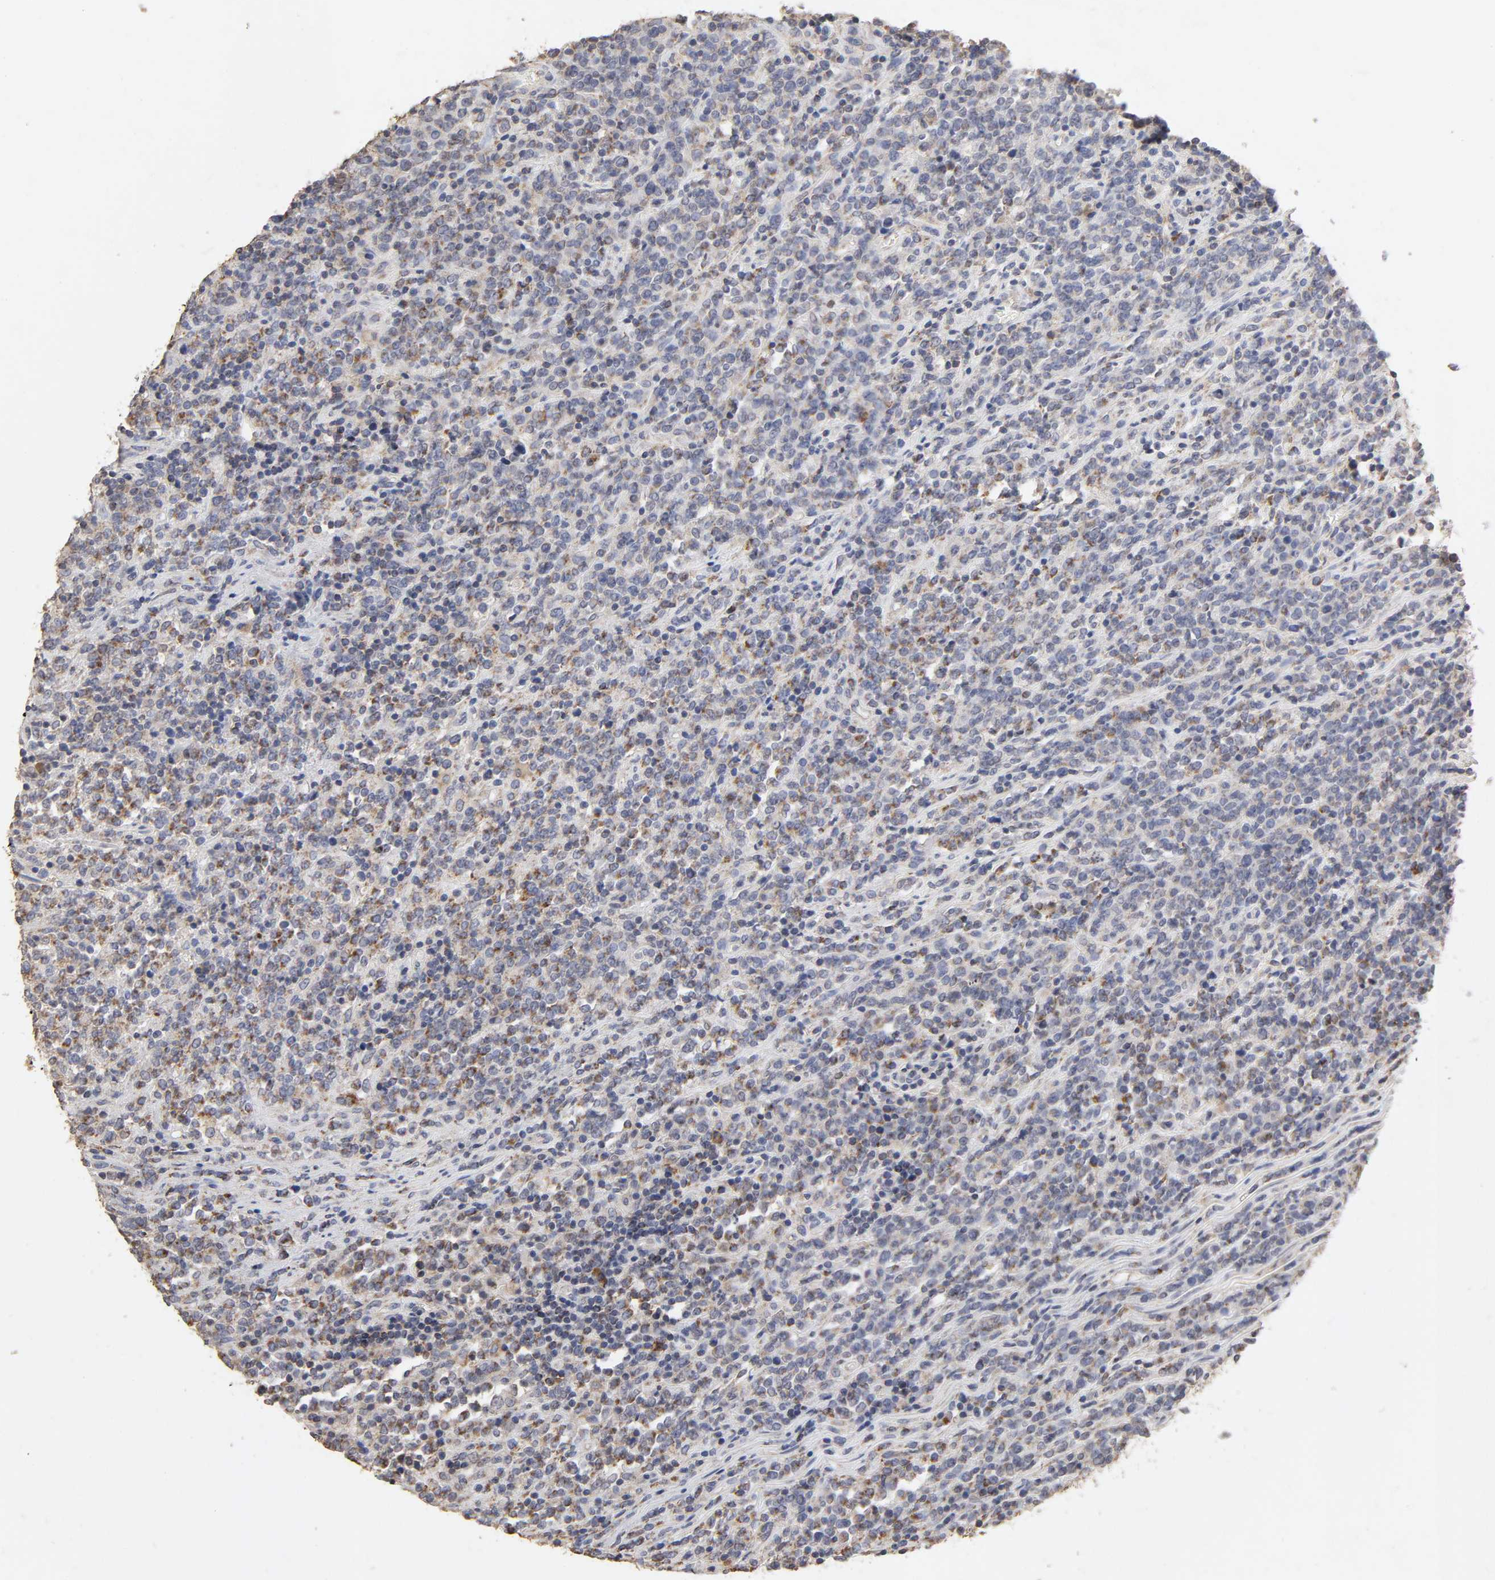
{"staining": {"intensity": "moderate", "quantity": ">75%", "location": "cytoplasmic/membranous"}, "tissue": "lymphoma", "cell_type": "Tumor cells", "image_type": "cancer", "snomed": [{"axis": "morphology", "description": "Malignant lymphoma, non-Hodgkin's type, High grade"}, {"axis": "topography", "description": "Soft tissue"}], "caption": "Malignant lymphoma, non-Hodgkin's type (high-grade) stained for a protein displays moderate cytoplasmic/membranous positivity in tumor cells. The protein of interest is stained brown, and the nuclei are stained in blue (DAB (3,3'-diaminobenzidine) IHC with brightfield microscopy, high magnification).", "gene": "CYCS", "patient": {"sex": "male", "age": 18}}